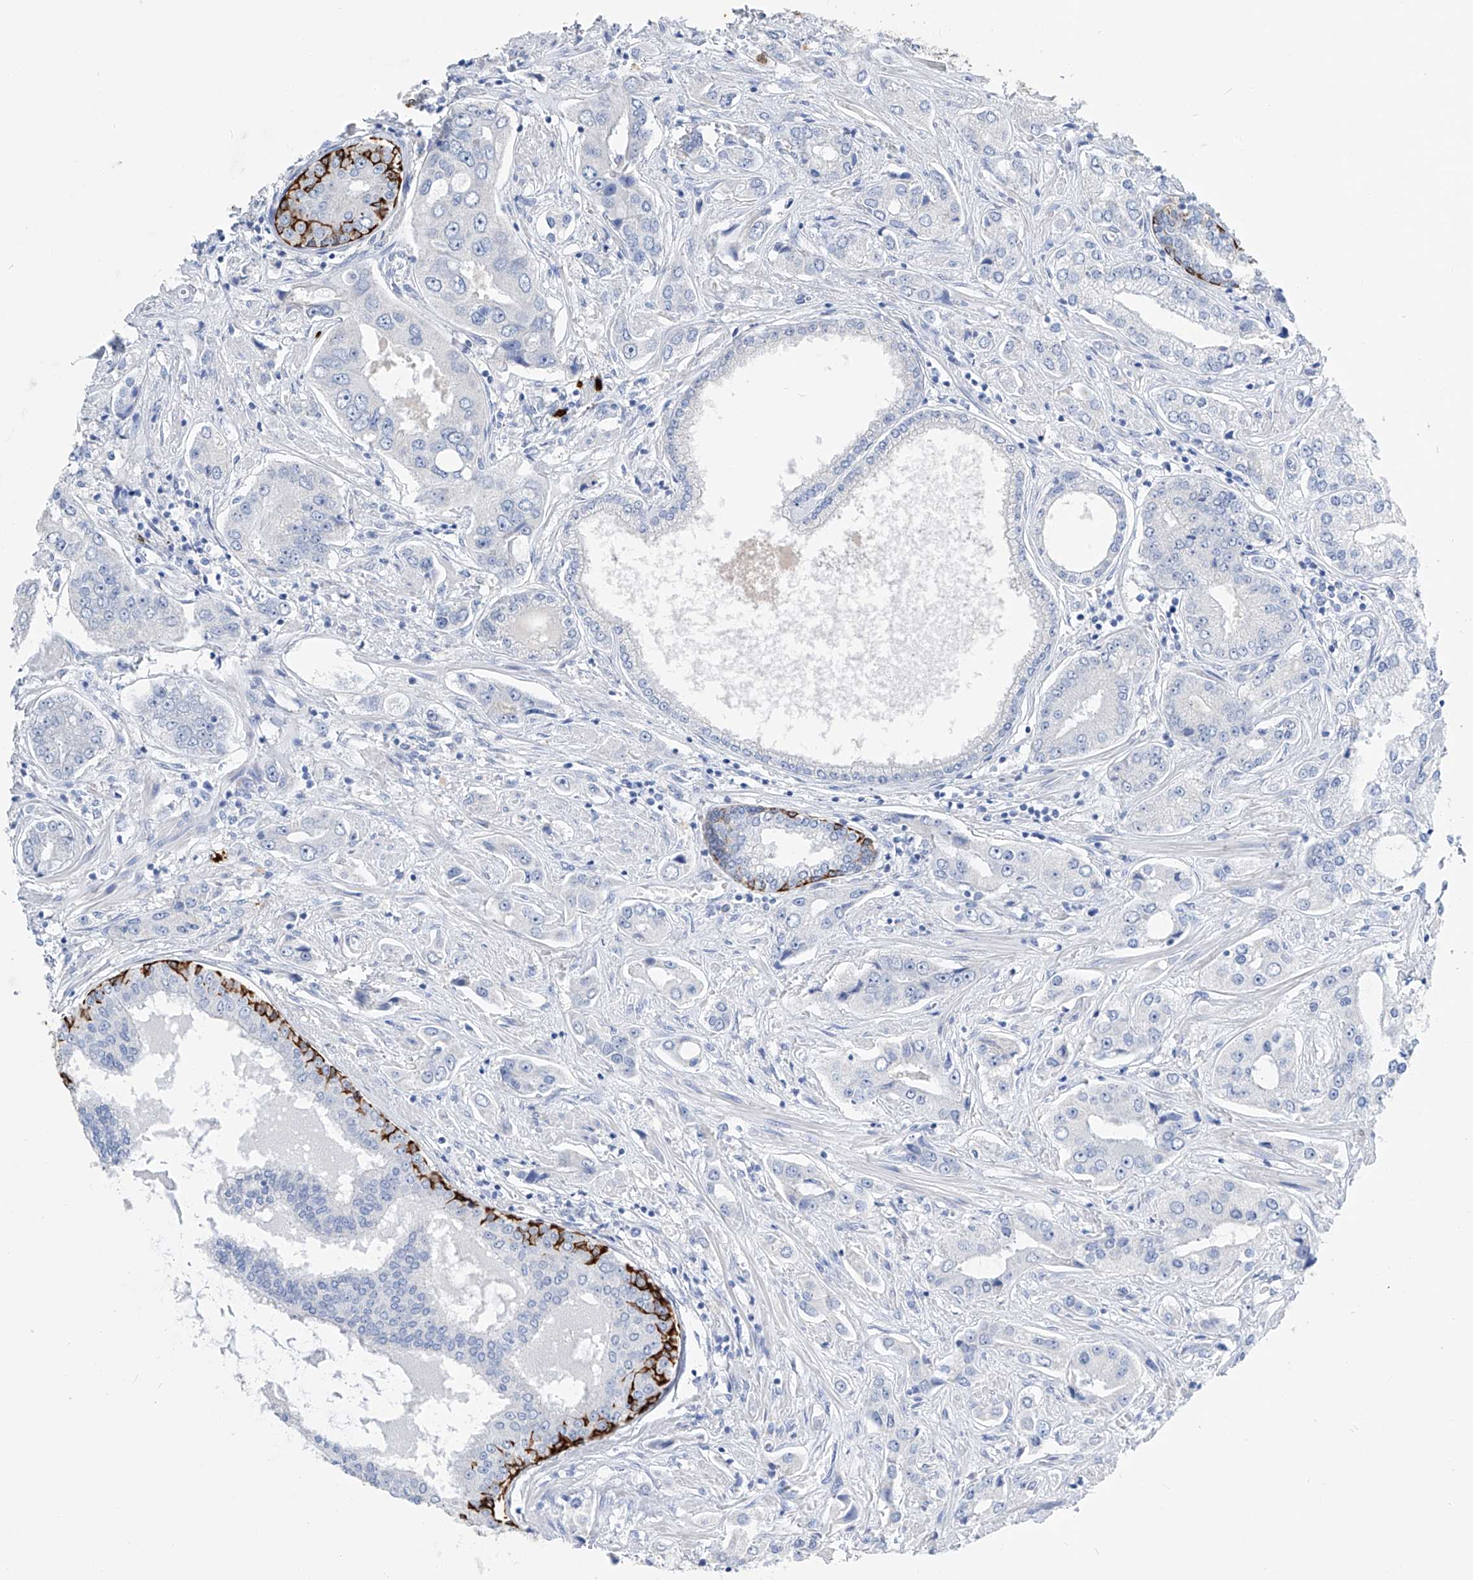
{"staining": {"intensity": "negative", "quantity": "none", "location": "none"}, "tissue": "prostate cancer", "cell_type": "Tumor cells", "image_type": "cancer", "snomed": [{"axis": "morphology", "description": "Adenocarcinoma, High grade"}, {"axis": "topography", "description": "Prostate"}], "caption": "The immunohistochemistry (IHC) image has no significant expression in tumor cells of adenocarcinoma (high-grade) (prostate) tissue. (DAB IHC visualized using brightfield microscopy, high magnification).", "gene": "FRS3", "patient": {"sex": "male", "age": 66}}